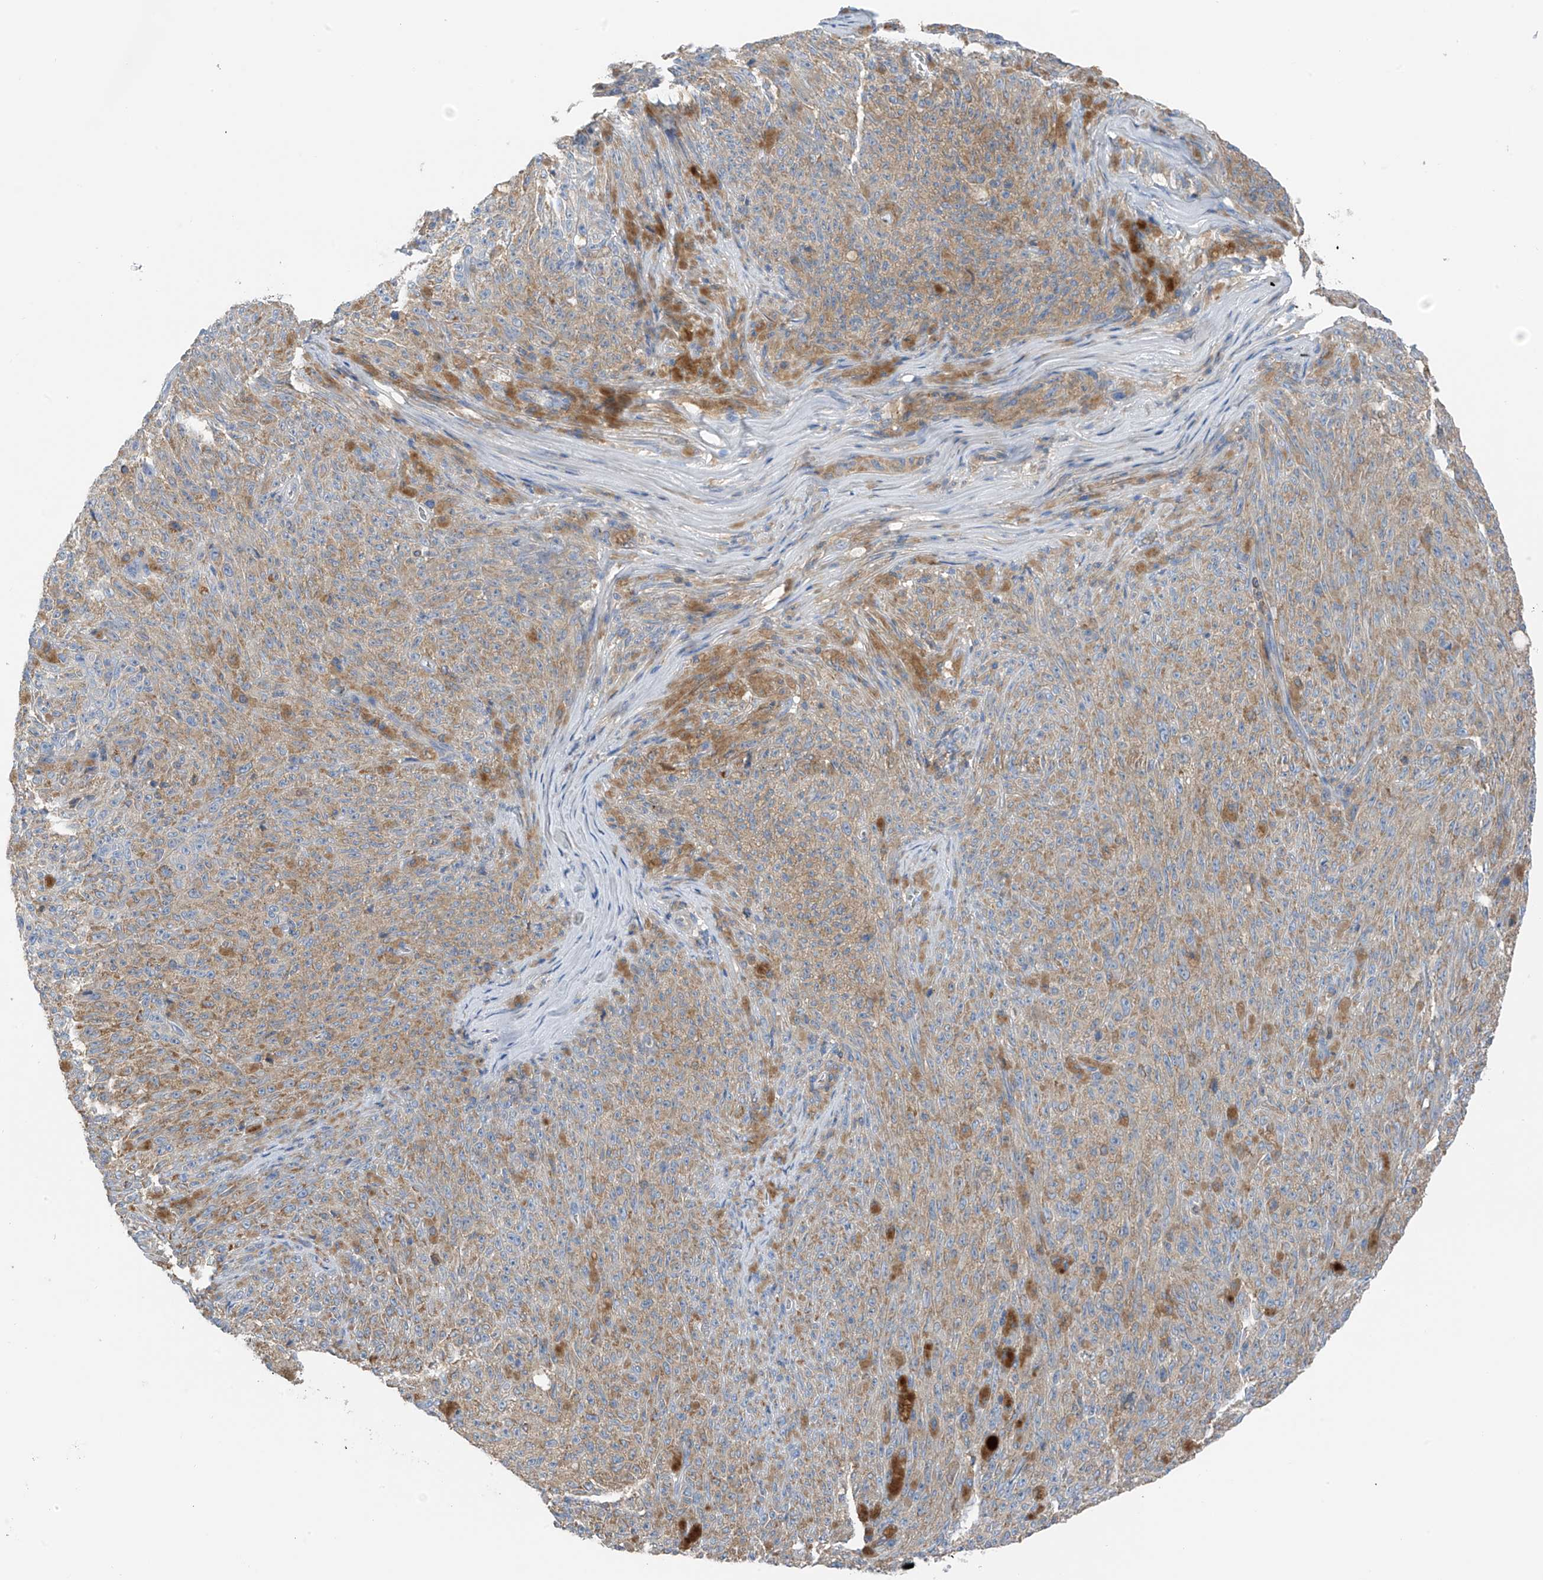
{"staining": {"intensity": "weak", "quantity": ">75%", "location": "cytoplasmic/membranous"}, "tissue": "melanoma", "cell_type": "Tumor cells", "image_type": "cancer", "snomed": [{"axis": "morphology", "description": "Malignant melanoma, NOS"}, {"axis": "topography", "description": "Skin"}], "caption": "Weak cytoplasmic/membranous expression is seen in about >75% of tumor cells in melanoma. (DAB = brown stain, brightfield microscopy at high magnification).", "gene": "NALCN", "patient": {"sex": "female", "age": 82}}